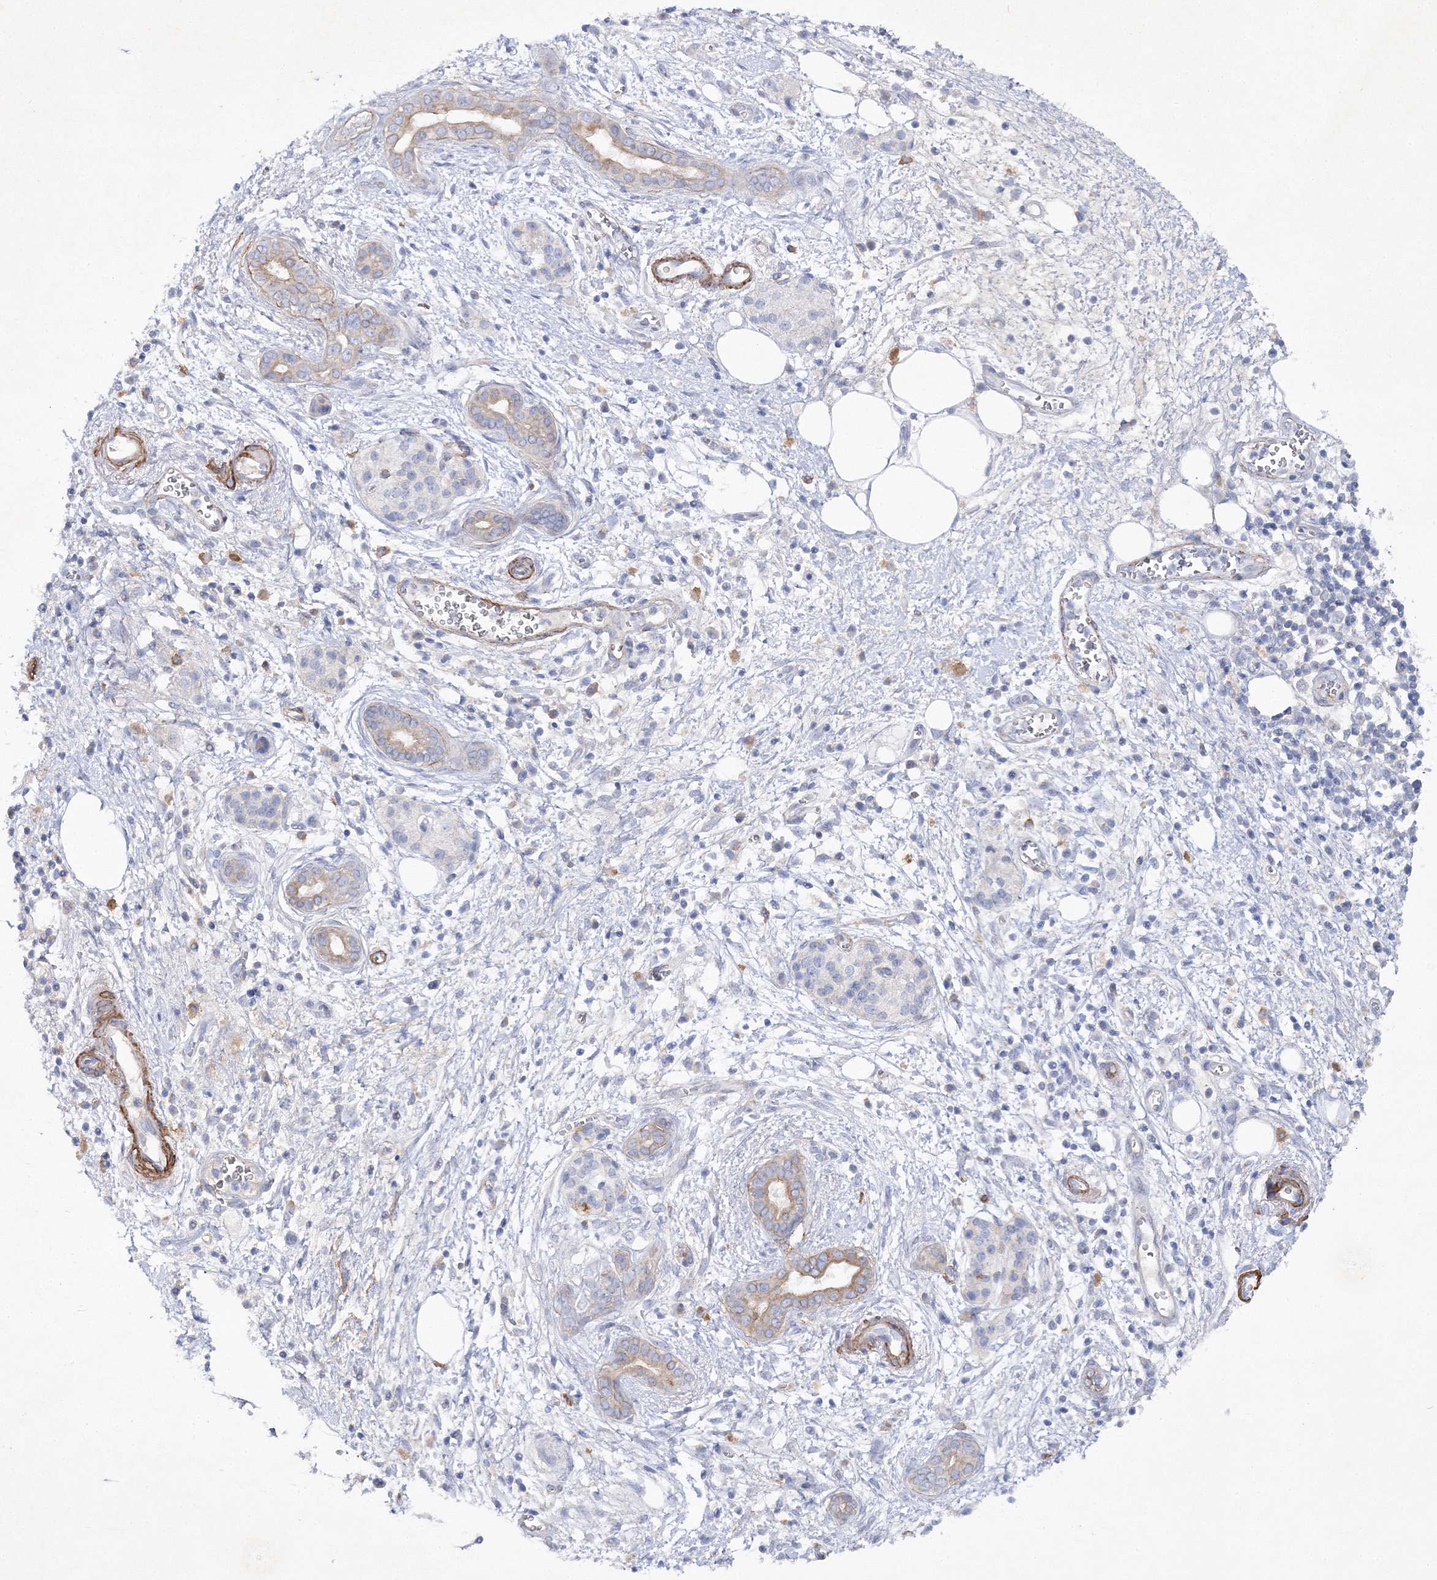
{"staining": {"intensity": "weak", "quantity": "<25%", "location": "cytoplasmic/membranous"}, "tissue": "pancreatic cancer", "cell_type": "Tumor cells", "image_type": "cancer", "snomed": [{"axis": "morphology", "description": "Adenocarcinoma, NOS"}, {"axis": "topography", "description": "Pancreas"}], "caption": "This image is of pancreatic adenocarcinoma stained with immunohistochemistry to label a protein in brown with the nuclei are counter-stained blue. There is no expression in tumor cells.", "gene": "RTN2", "patient": {"sex": "male", "age": 78}}